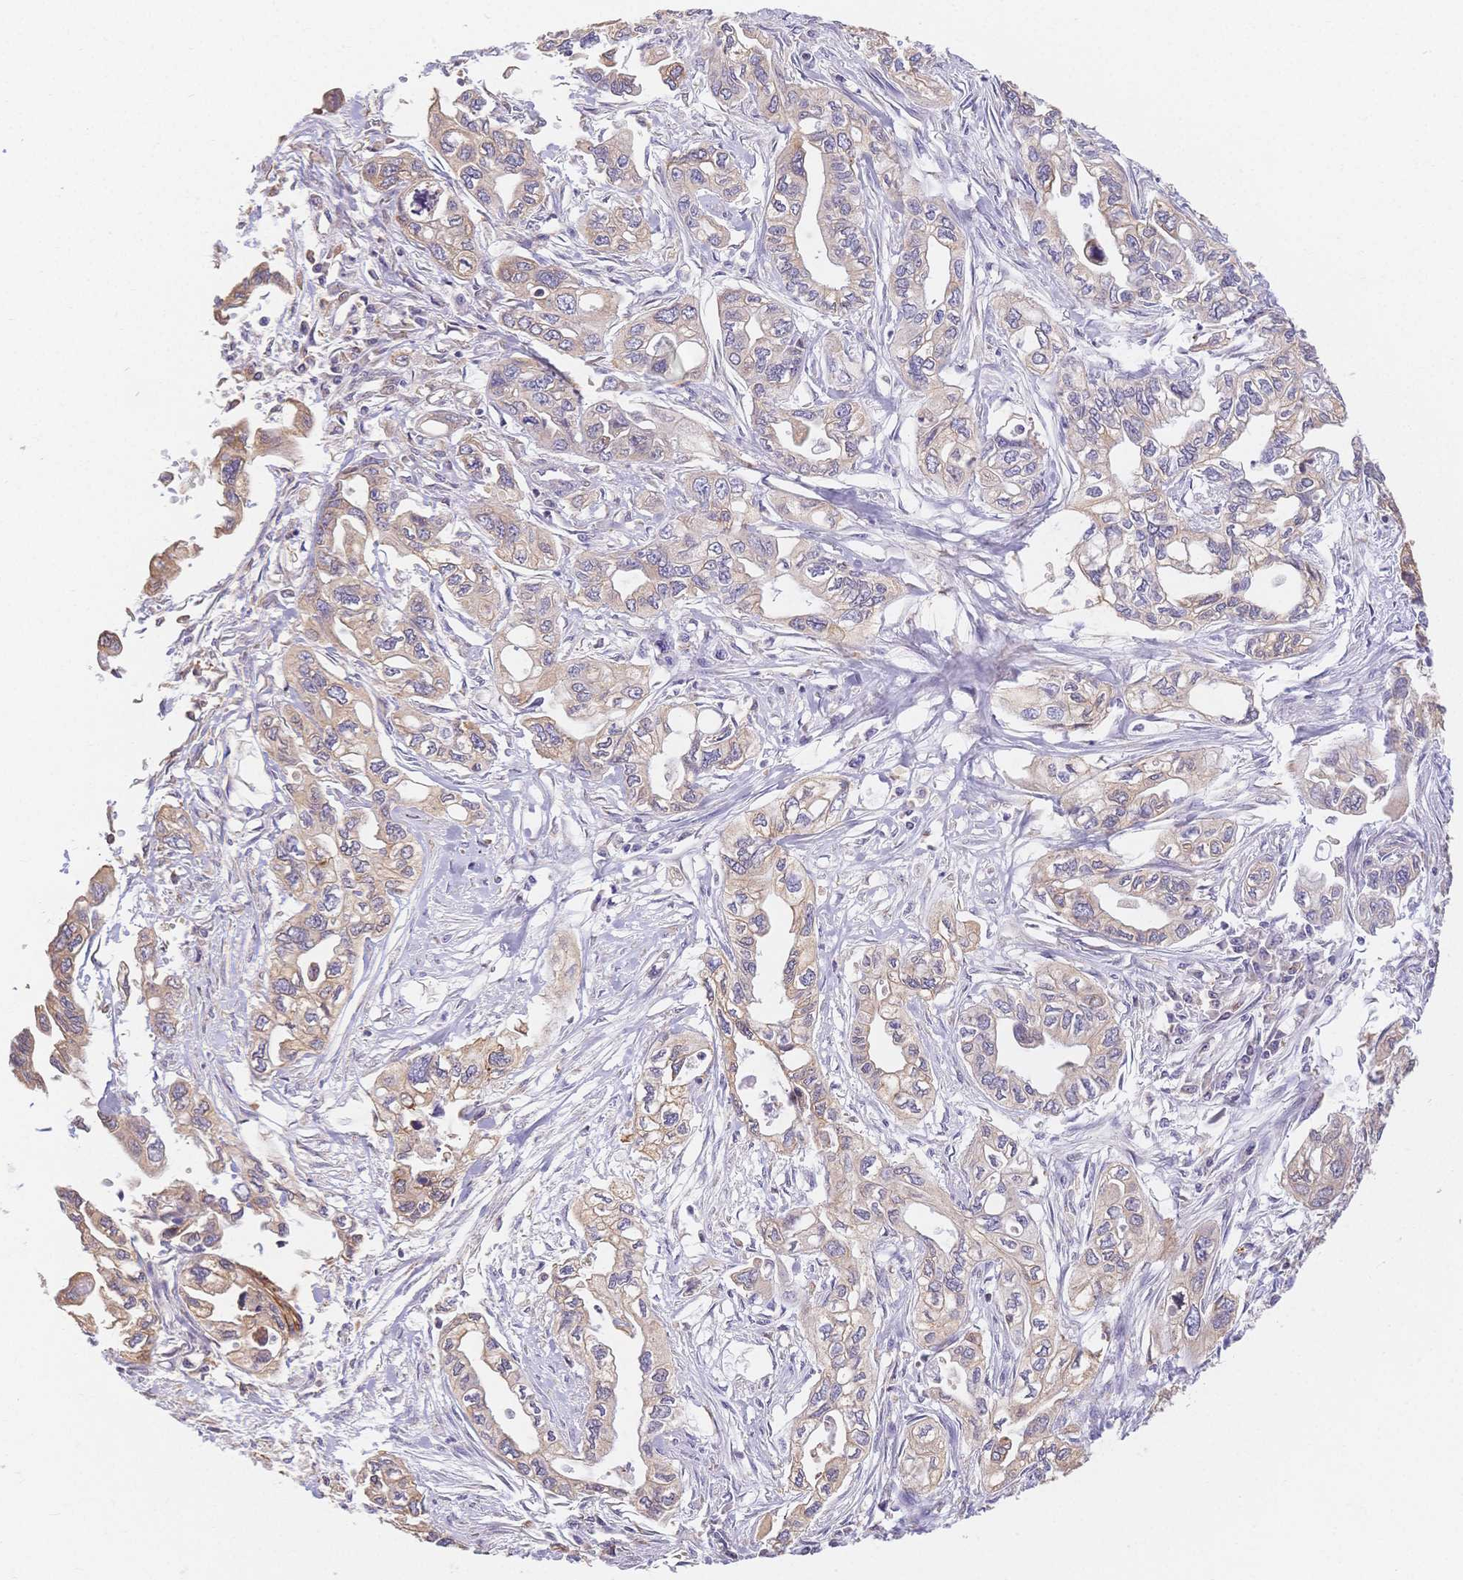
{"staining": {"intensity": "weak", "quantity": ">75%", "location": "cytoplasmic/membranous"}, "tissue": "pancreatic cancer", "cell_type": "Tumor cells", "image_type": "cancer", "snomed": [{"axis": "morphology", "description": "Adenocarcinoma, NOS"}, {"axis": "topography", "description": "Pancreas"}], "caption": "Immunohistochemistry micrograph of neoplastic tissue: pancreatic cancer stained using immunohistochemistry (IHC) shows low levels of weak protein expression localized specifically in the cytoplasmic/membranous of tumor cells, appearing as a cytoplasmic/membranous brown color.", "gene": "HS3ST5", "patient": {"sex": "male", "age": 68}}